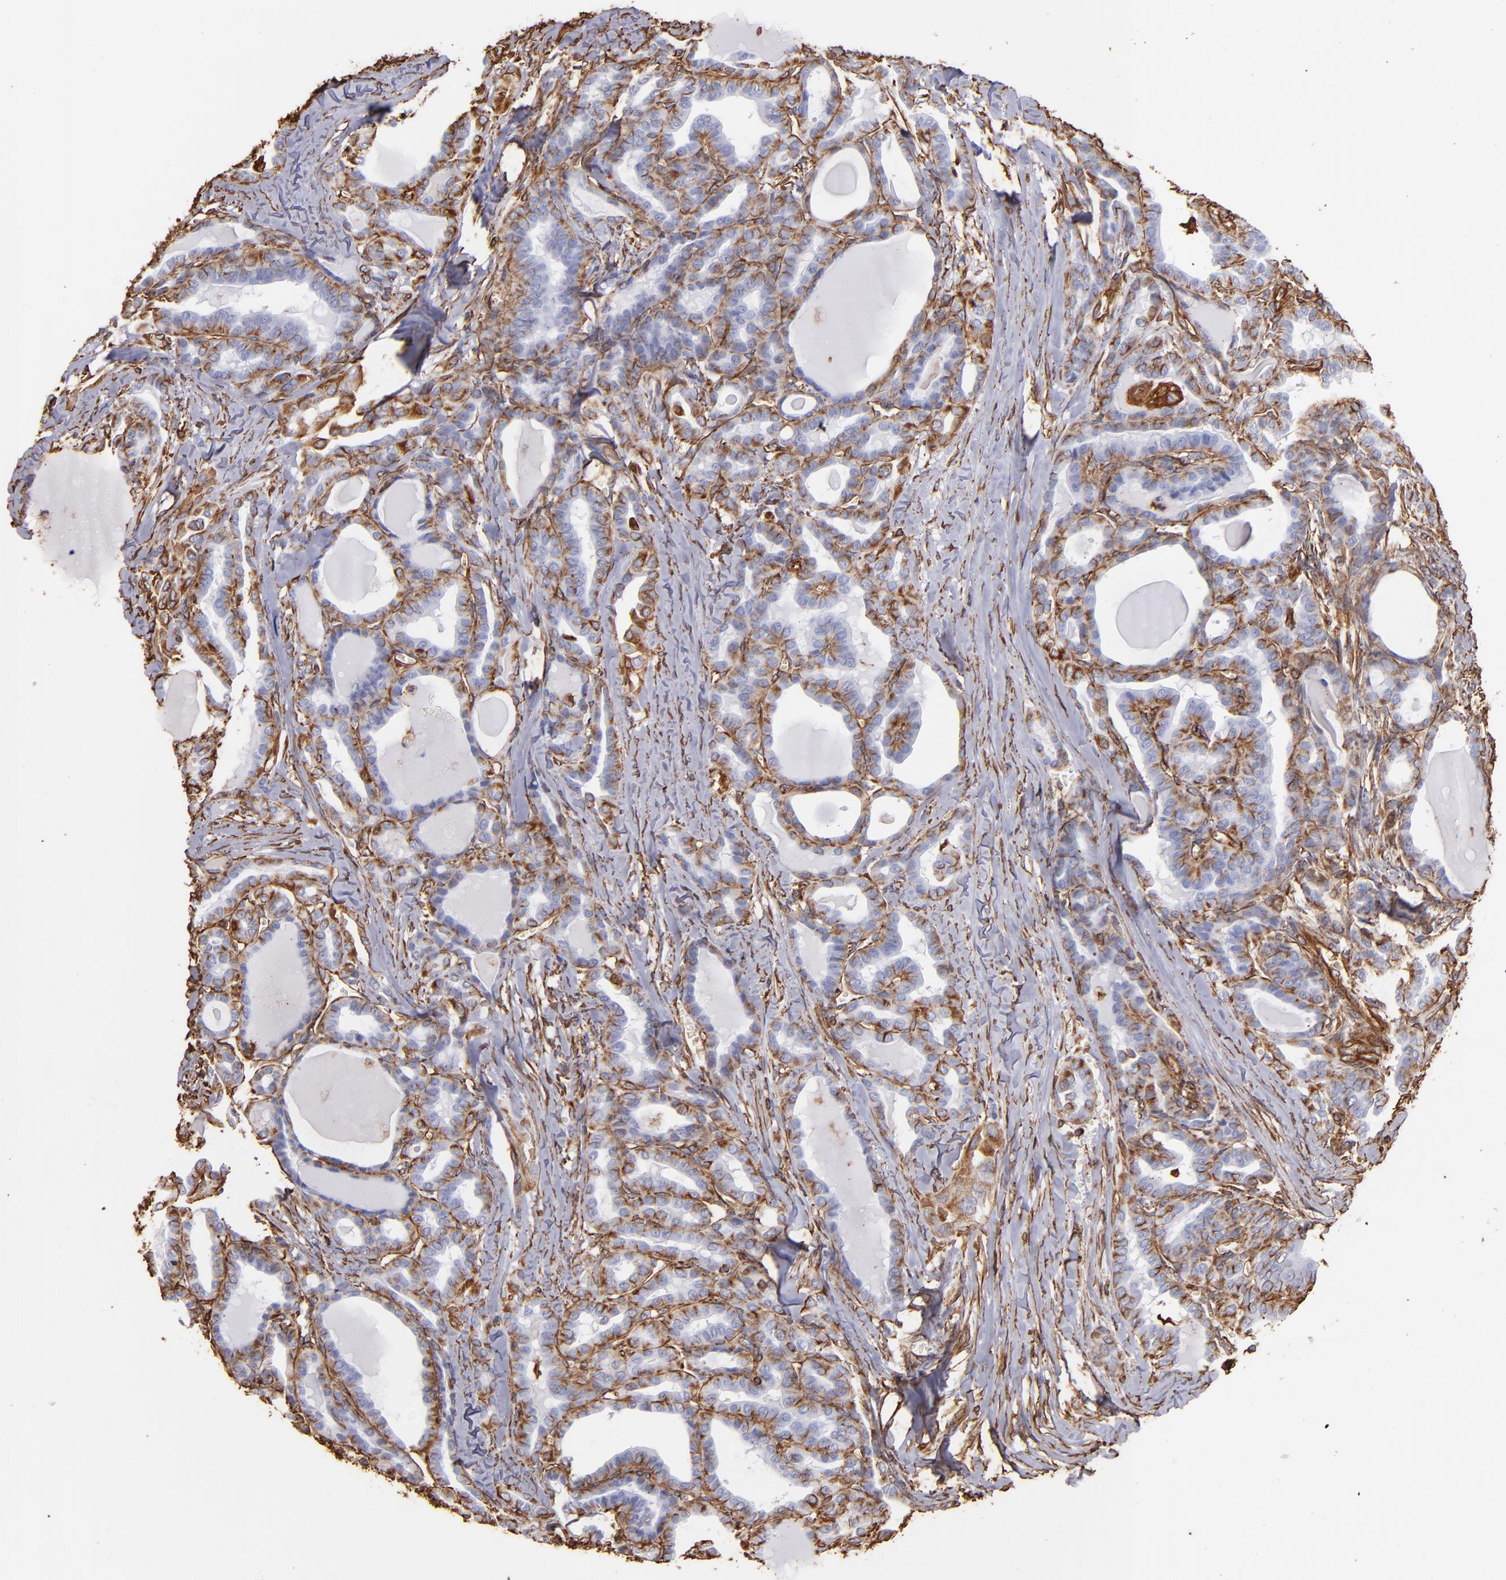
{"staining": {"intensity": "moderate", "quantity": "25%-75%", "location": "cytoplasmic/membranous"}, "tissue": "thyroid cancer", "cell_type": "Tumor cells", "image_type": "cancer", "snomed": [{"axis": "morphology", "description": "Carcinoma, NOS"}, {"axis": "topography", "description": "Thyroid gland"}], "caption": "Protein staining reveals moderate cytoplasmic/membranous staining in approximately 25%-75% of tumor cells in thyroid carcinoma.", "gene": "VIM", "patient": {"sex": "female", "age": 91}}